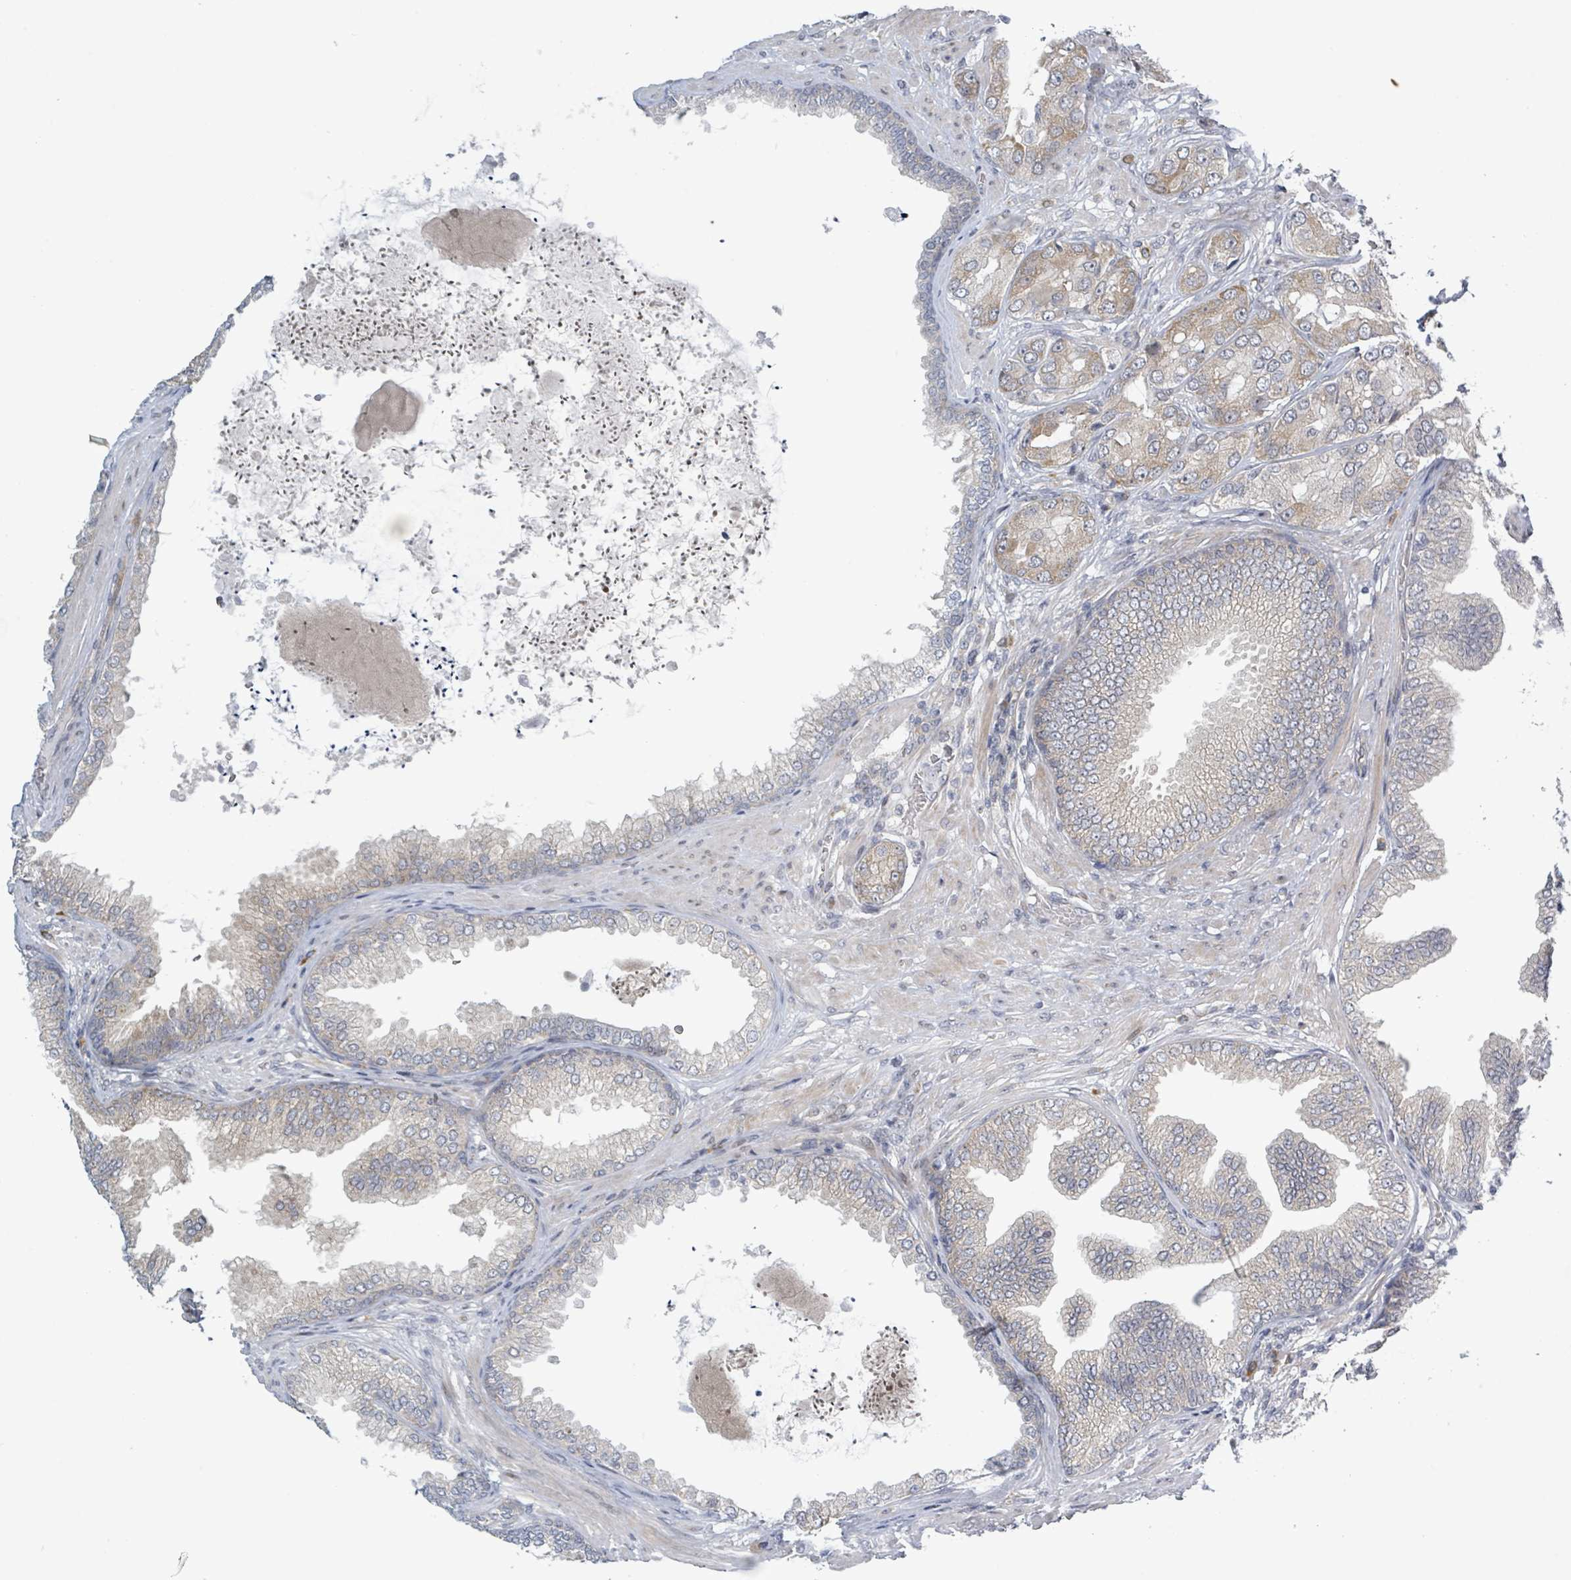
{"staining": {"intensity": "weak", "quantity": "25%-75%", "location": "cytoplasmic/membranous"}, "tissue": "prostate cancer", "cell_type": "Tumor cells", "image_type": "cancer", "snomed": [{"axis": "morphology", "description": "Adenocarcinoma, High grade"}, {"axis": "topography", "description": "Prostate"}], "caption": "Protein staining of prostate cancer (adenocarcinoma (high-grade)) tissue demonstrates weak cytoplasmic/membranous positivity in approximately 25%-75% of tumor cells.", "gene": "RPL32", "patient": {"sex": "male", "age": 71}}